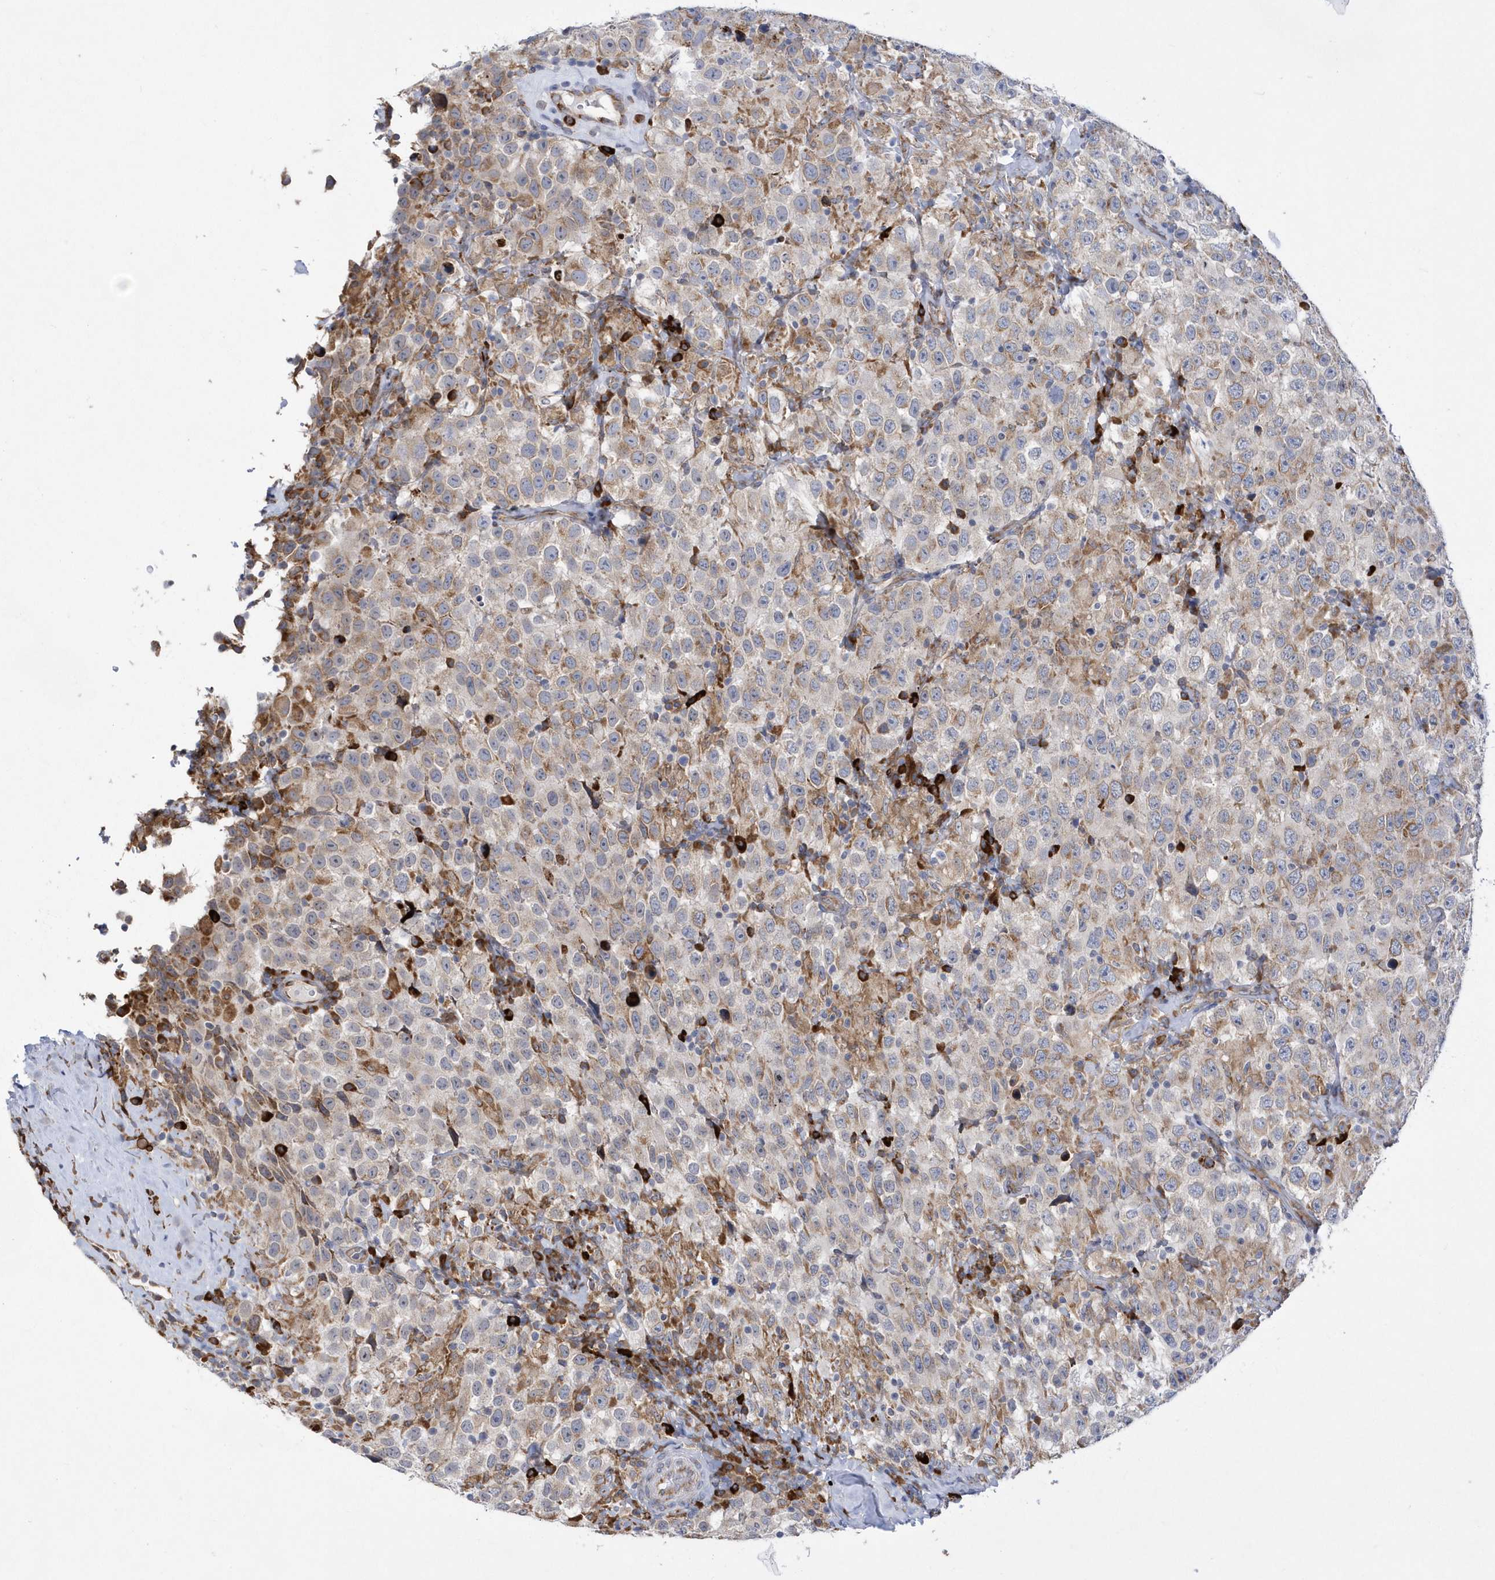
{"staining": {"intensity": "moderate", "quantity": "<25%", "location": "cytoplasmic/membranous"}, "tissue": "testis cancer", "cell_type": "Tumor cells", "image_type": "cancer", "snomed": [{"axis": "morphology", "description": "Seminoma, NOS"}, {"axis": "topography", "description": "Testis"}], "caption": "Protein expression analysis of human seminoma (testis) reveals moderate cytoplasmic/membranous positivity in about <25% of tumor cells. Nuclei are stained in blue.", "gene": "MED31", "patient": {"sex": "male", "age": 41}}